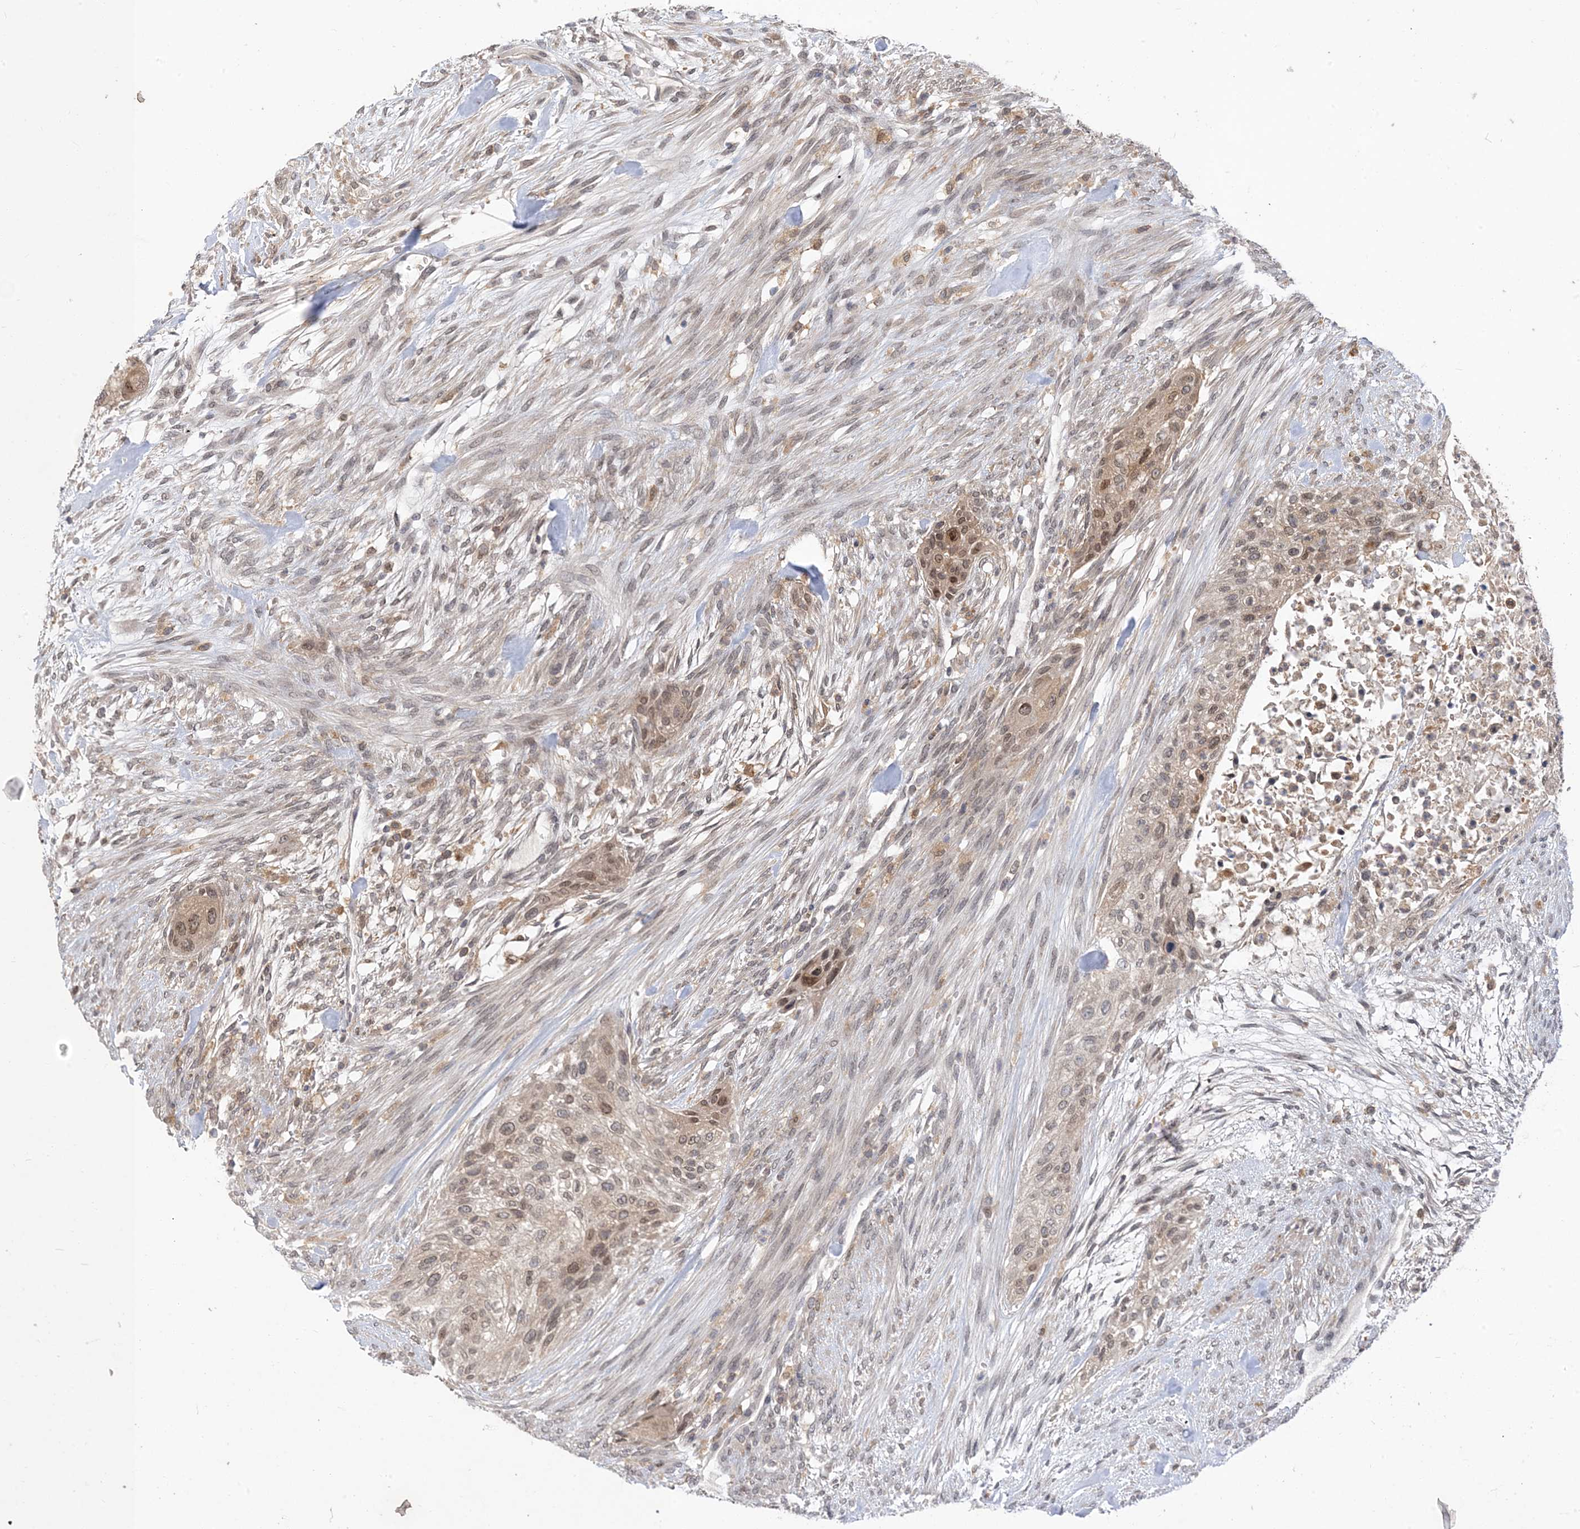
{"staining": {"intensity": "weak", "quantity": ">75%", "location": "cytoplasmic/membranous,nuclear"}, "tissue": "urothelial cancer", "cell_type": "Tumor cells", "image_type": "cancer", "snomed": [{"axis": "morphology", "description": "Urothelial carcinoma, High grade"}, {"axis": "topography", "description": "Urinary bladder"}], "caption": "High-magnification brightfield microscopy of urothelial cancer stained with DAB (brown) and counterstained with hematoxylin (blue). tumor cells exhibit weak cytoplasmic/membranous and nuclear expression is identified in approximately>75% of cells.", "gene": "NAGK", "patient": {"sex": "male", "age": 35}}